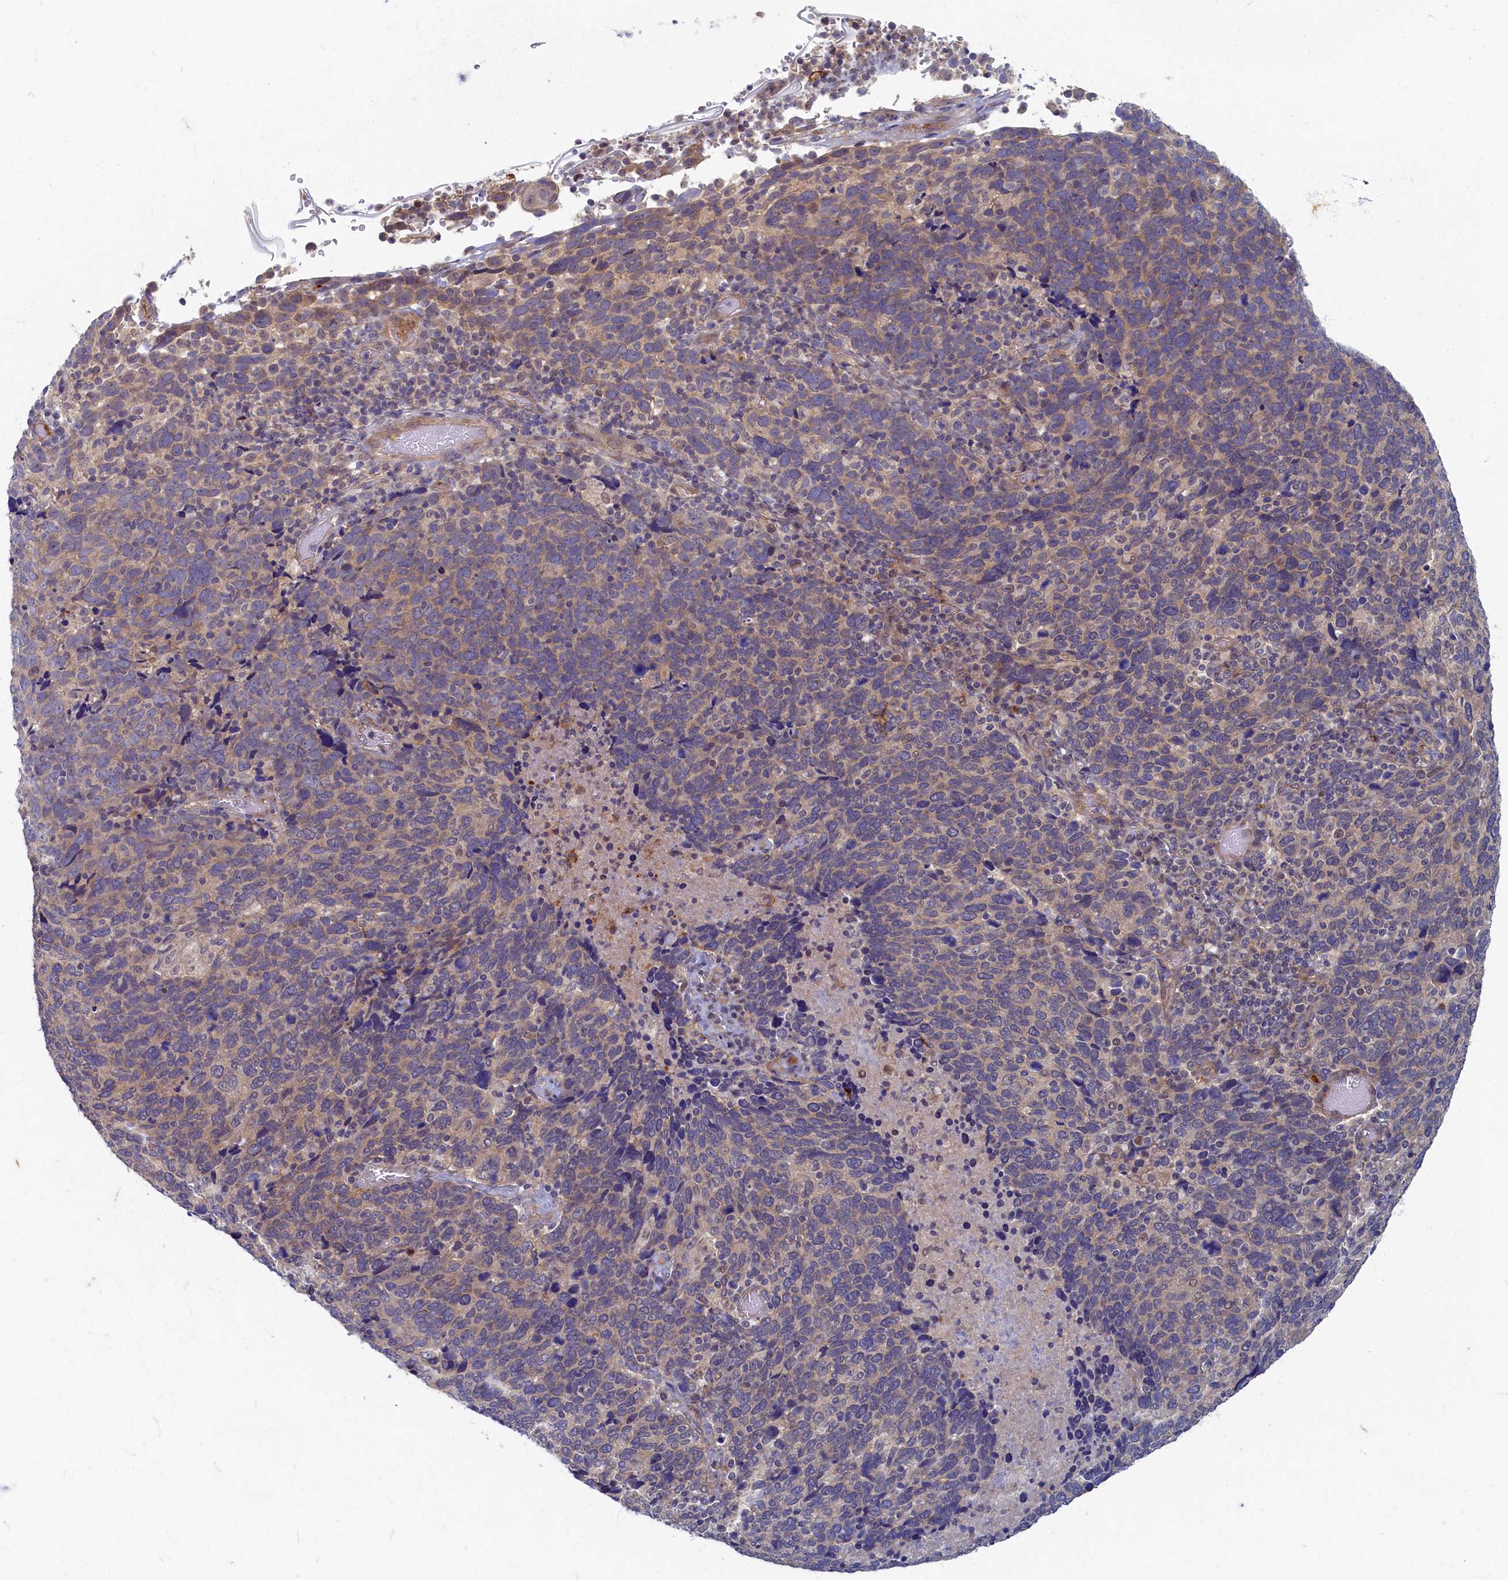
{"staining": {"intensity": "weak", "quantity": "<25%", "location": "cytoplasmic/membranous"}, "tissue": "cervical cancer", "cell_type": "Tumor cells", "image_type": "cancer", "snomed": [{"axis": "morphology", "description": "Squamous cell carcinoma, NOS"}, {"axis": "topography", "description": "Cervix"}], "caption": "Immunohistochemistry (IHC) of human cervical squamous cell carcinoma displays no expression in tumor cells. The staining is performed using DAB brown chromogen with nuclei counter-stained in using hematoxylin.", "gene": "WDR59", "patient": {"sex": "female", "age": 41}}